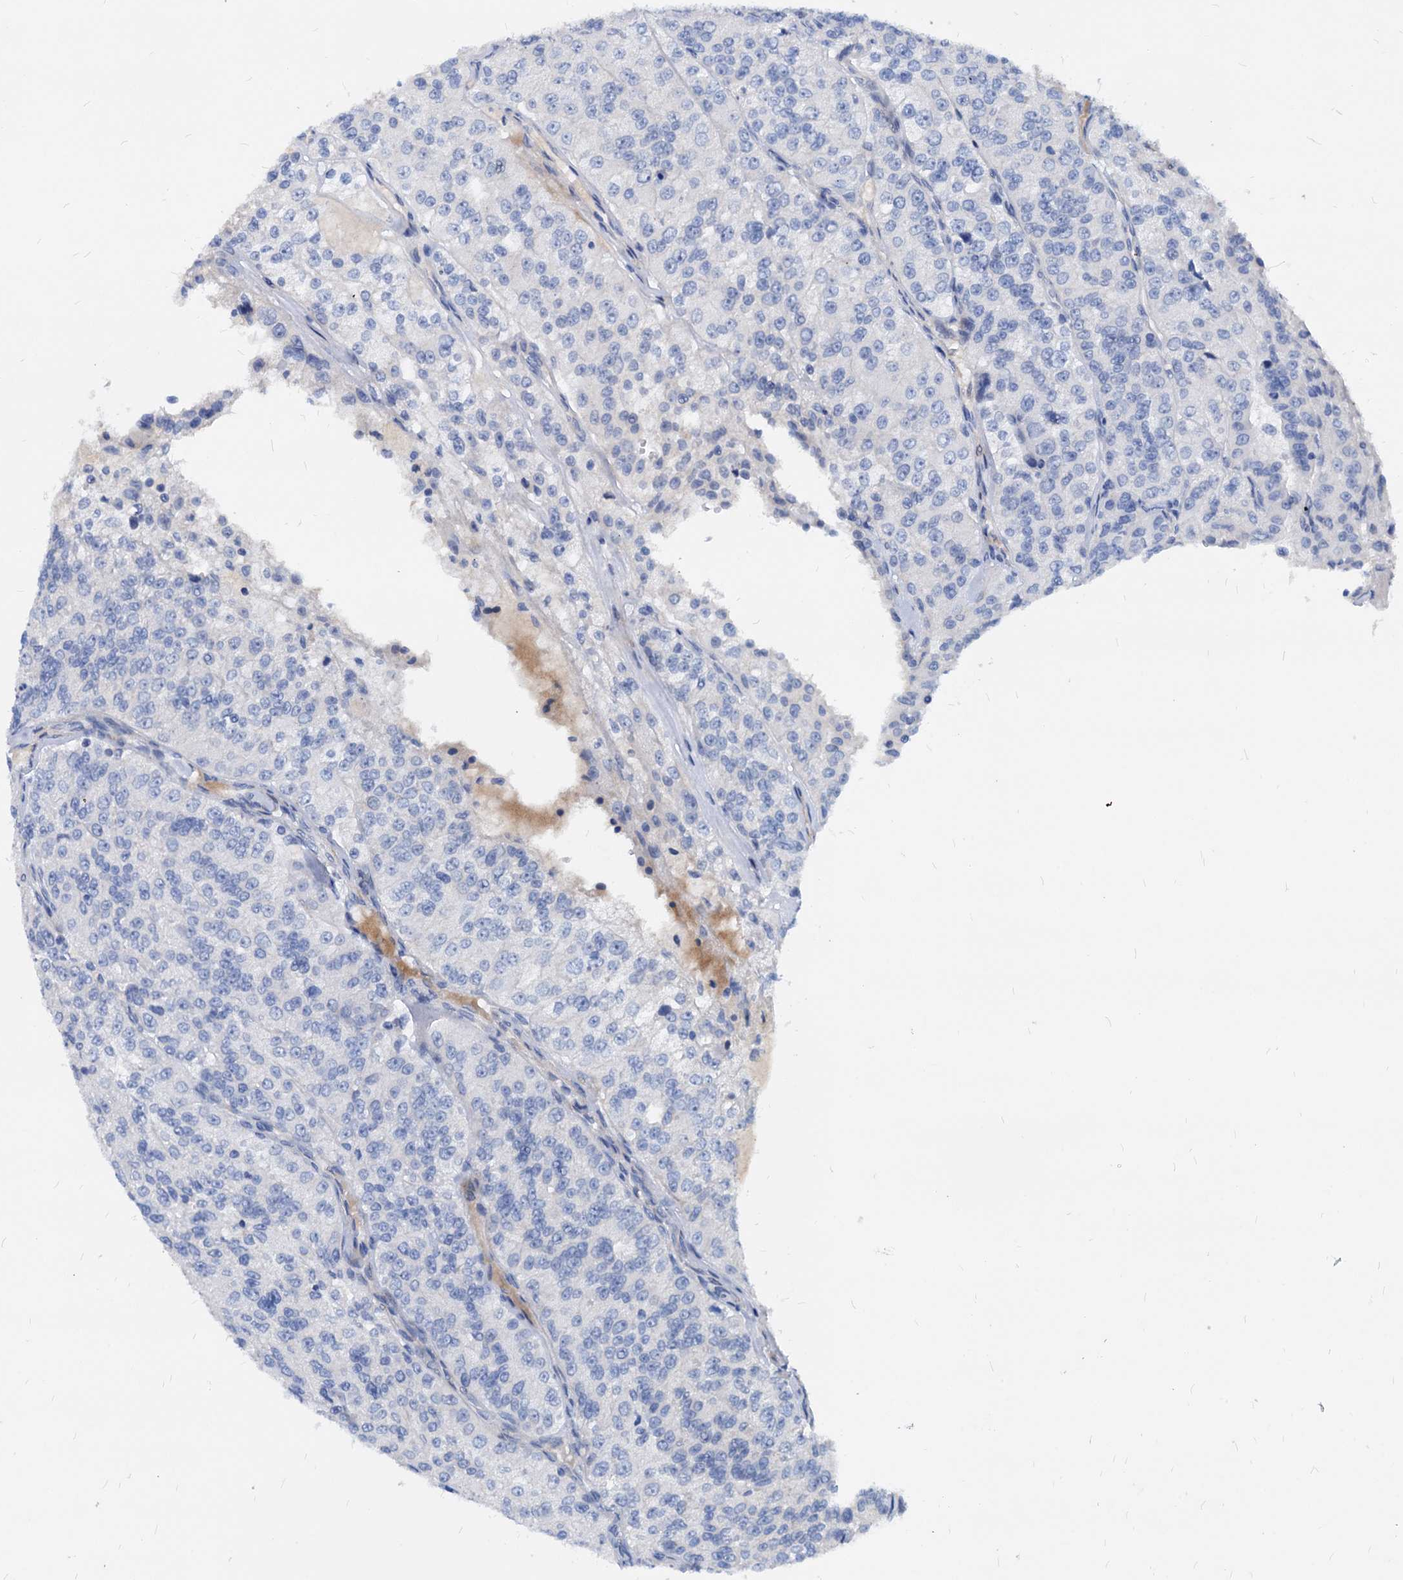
{"staining": {"intensity": "negative", "quantity": "none", "location": "none"}, "tissue": "renal cancer", "cell_type": "Tumor cells", "image_type": "cancer", "snomed": [{"axis": "morphology", "description": "Adenocarcinoma, NOS"}, {"axis": "topography", "description": "Kidney"}], "caption": "Tumor cells are negative for brown protein staining in adenocarcinoma (renal). (Brightfield microscopy of DAB (3,3'-diaminobenzidine) immunohistochemistry (IHC) at high magnification).", "gene": "HSF2", "patient": {"sex": "female", "age": 63}}